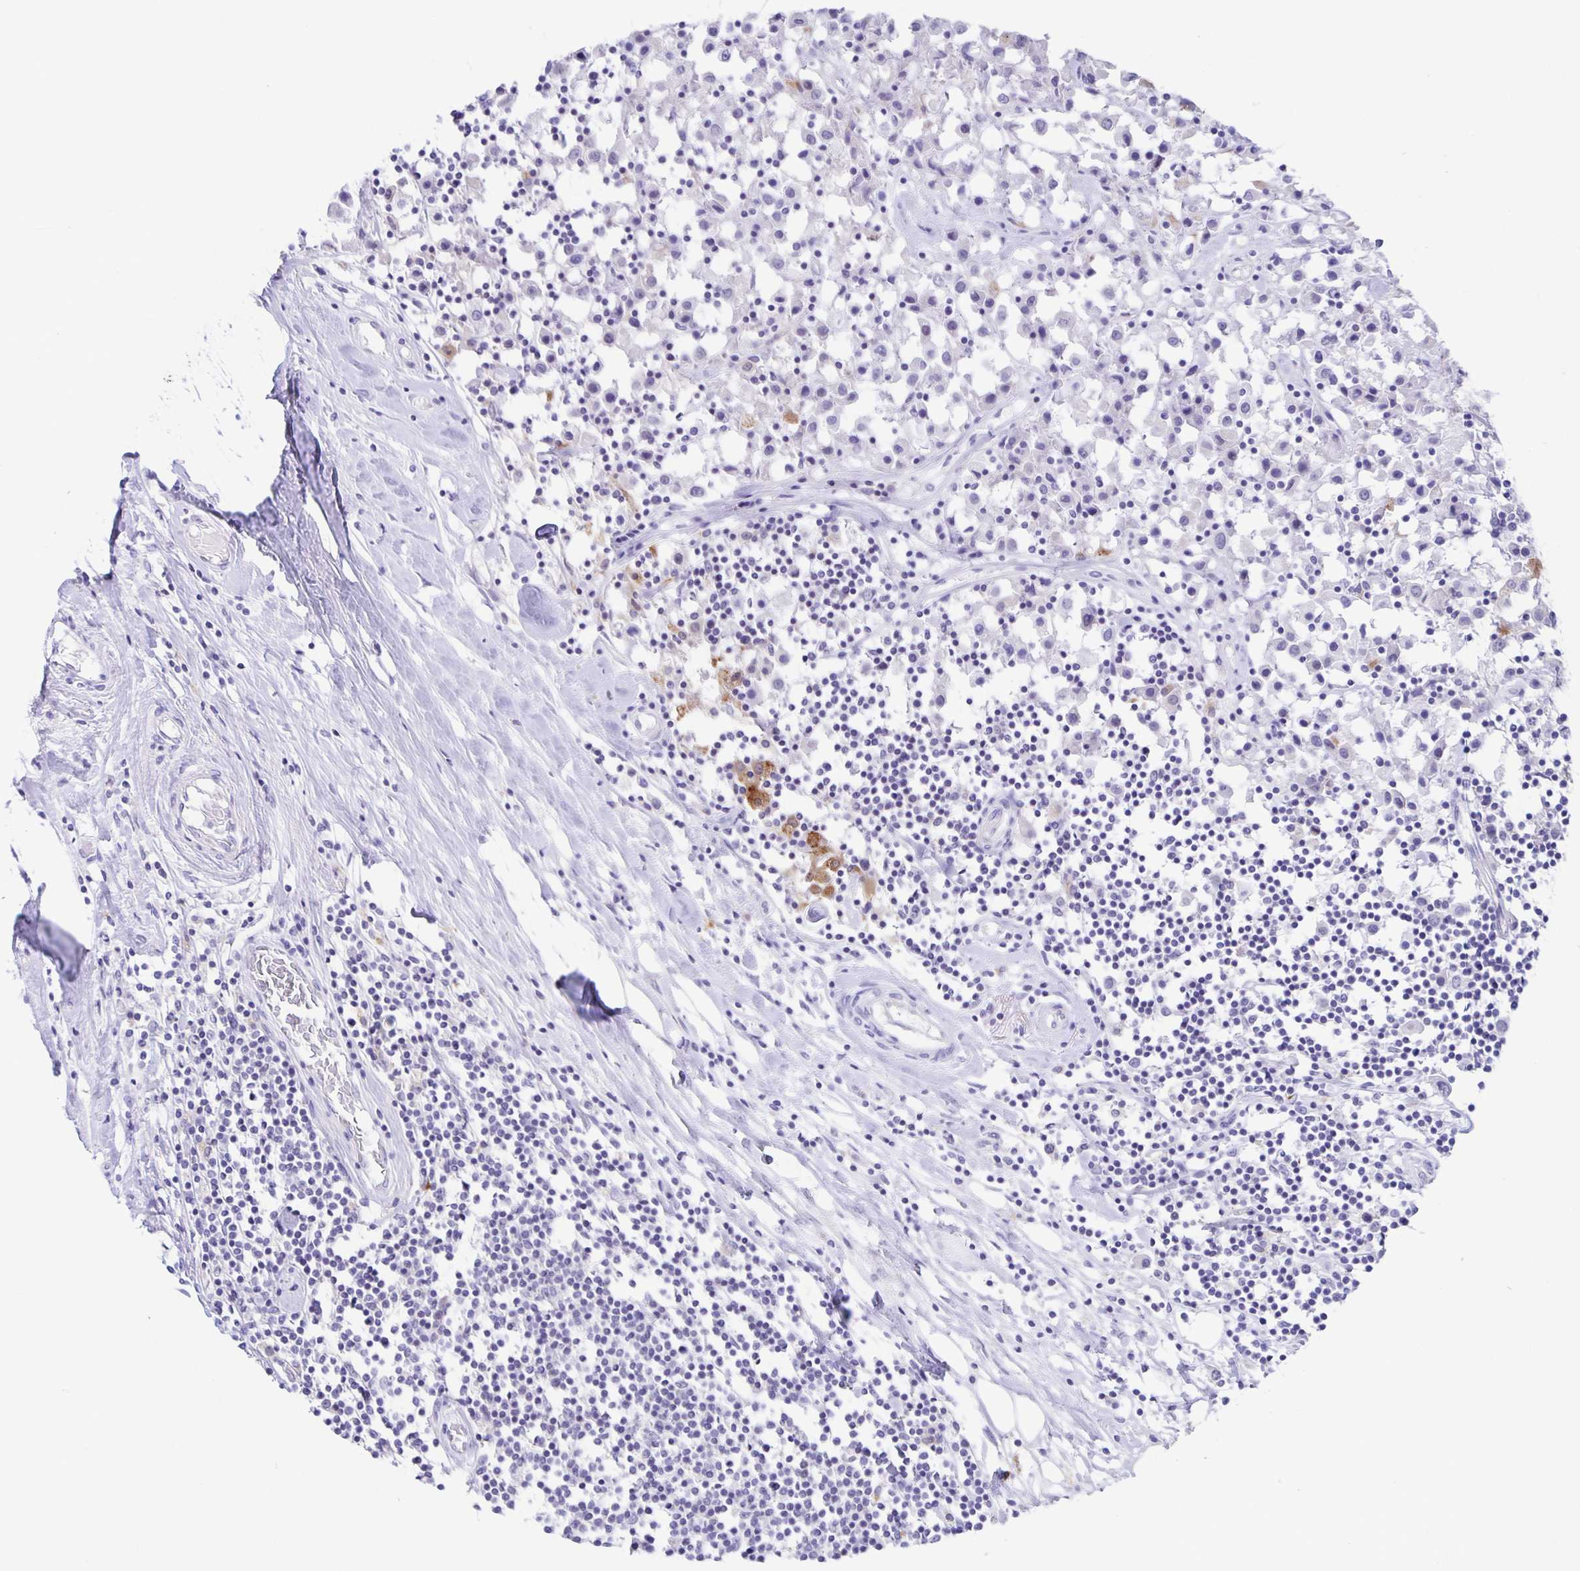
{"staining": {"intensity": "negative", "quantity": "none", "location": "none"}, "tissue": "breast cancer", "cell_type": "Tumor cells", "image_type": "cancer", "snomed": [{"axis": "morphology", "description": "Duct carcinoma"}, {"axis": "topography", "description": "Breast"}], "caption": "An immunohistochemistry image of breast cancer is shown. There is no staining in tumor cells of breast cancer.", "gene": "LIPA", "patient": {"sex": "female", "age": 61}}